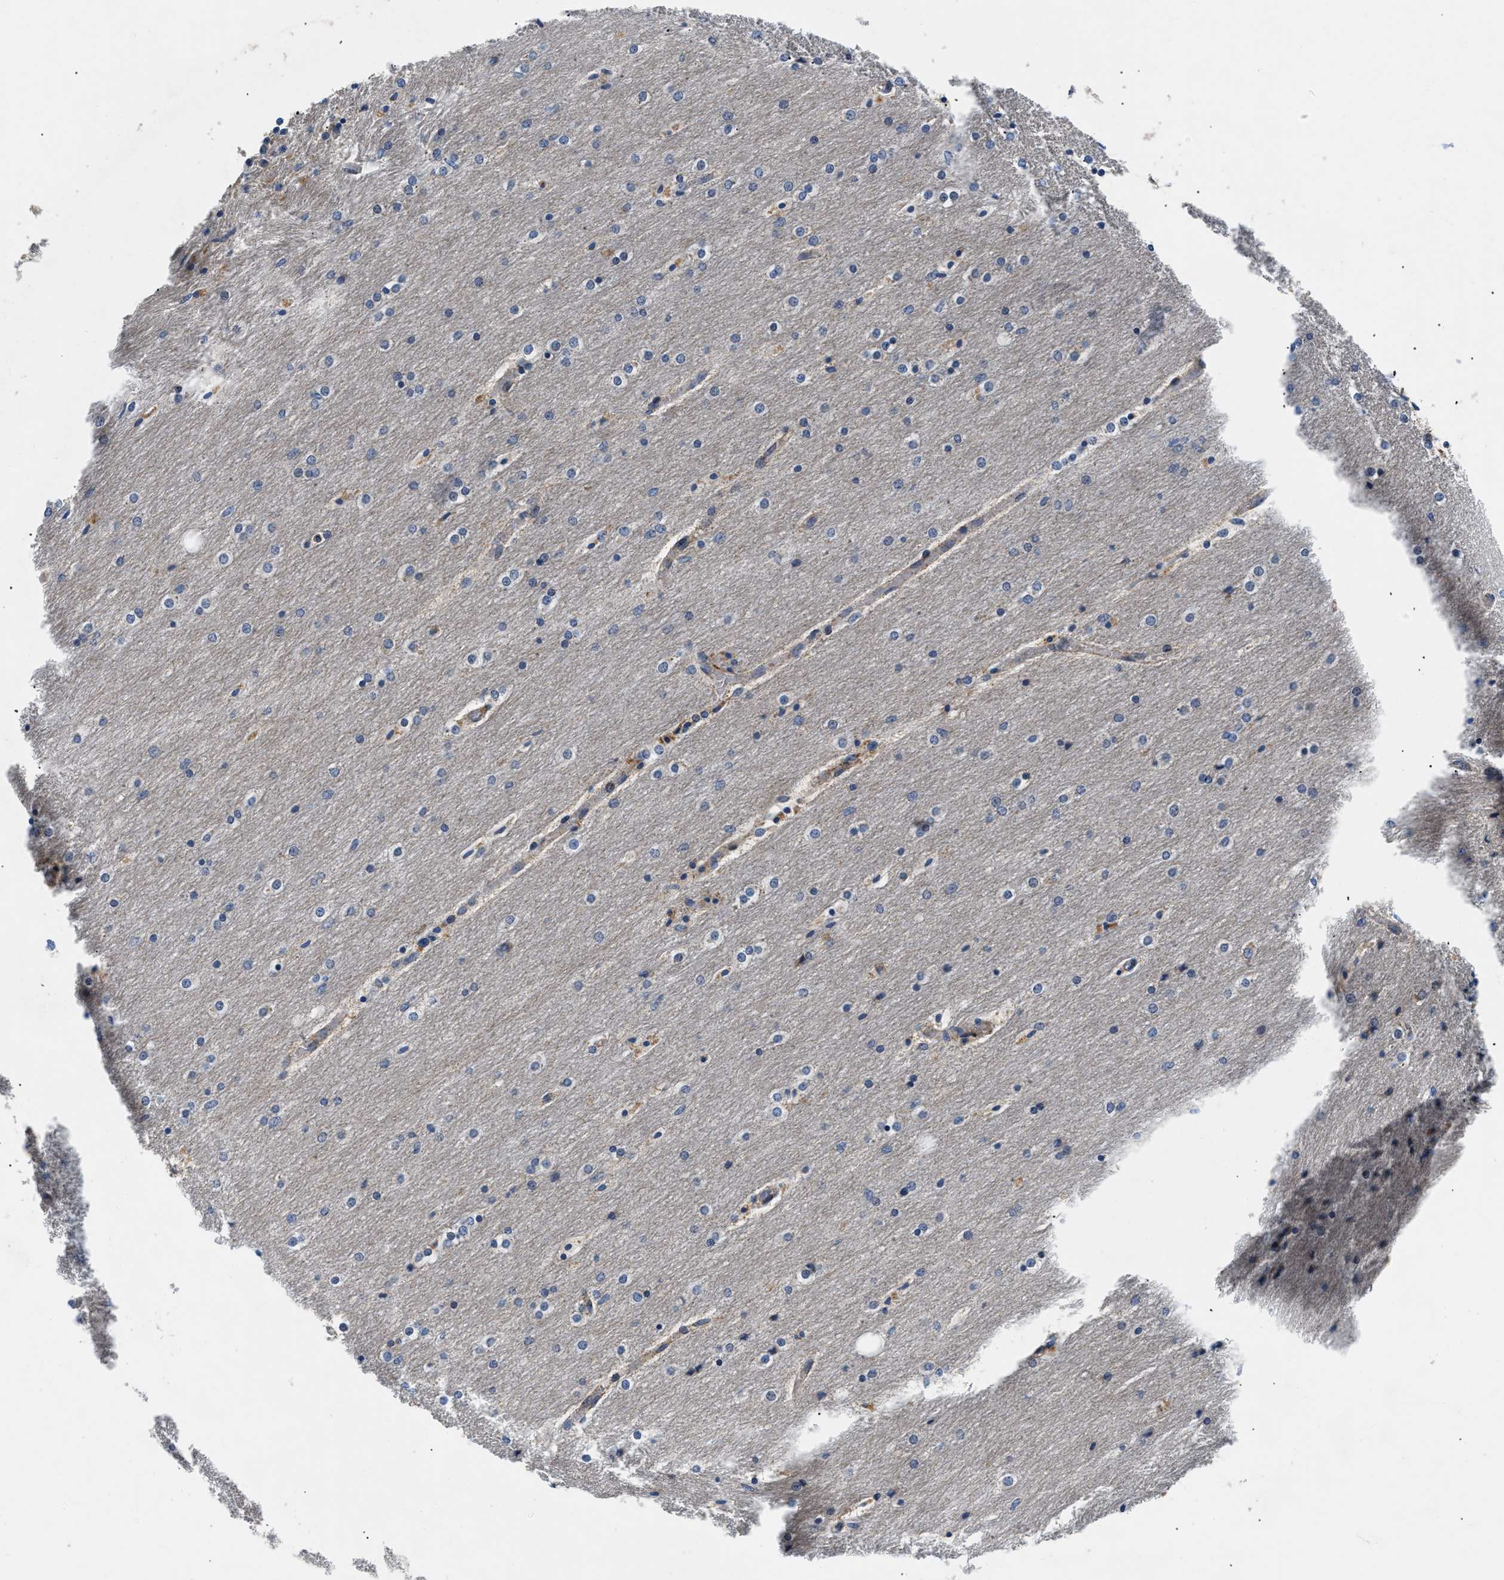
{"staining": {"intensity": "weak", "quantity": "<25%", "location": "cytoplasmic/membranous"}, "tissue": "cerebellum", "cell_type": "Cells in granular layer", "image_type": "normal", "snomed": [{"axis": "morphology", "description": "Normal tissue, NOS"}, {"axis": "topography", "description": "Cerebellum"}], "caption": "Immunohistochemistry micrograph of benign cerebellum: cerebellum stained with DAB demonstrates no significant protein staining in cells in granular layer. (Immunohistochemistry, brightfield microscopy, high magnification).", "gene": "PDP1", "patient": {"sex": "female", "age": 54}}